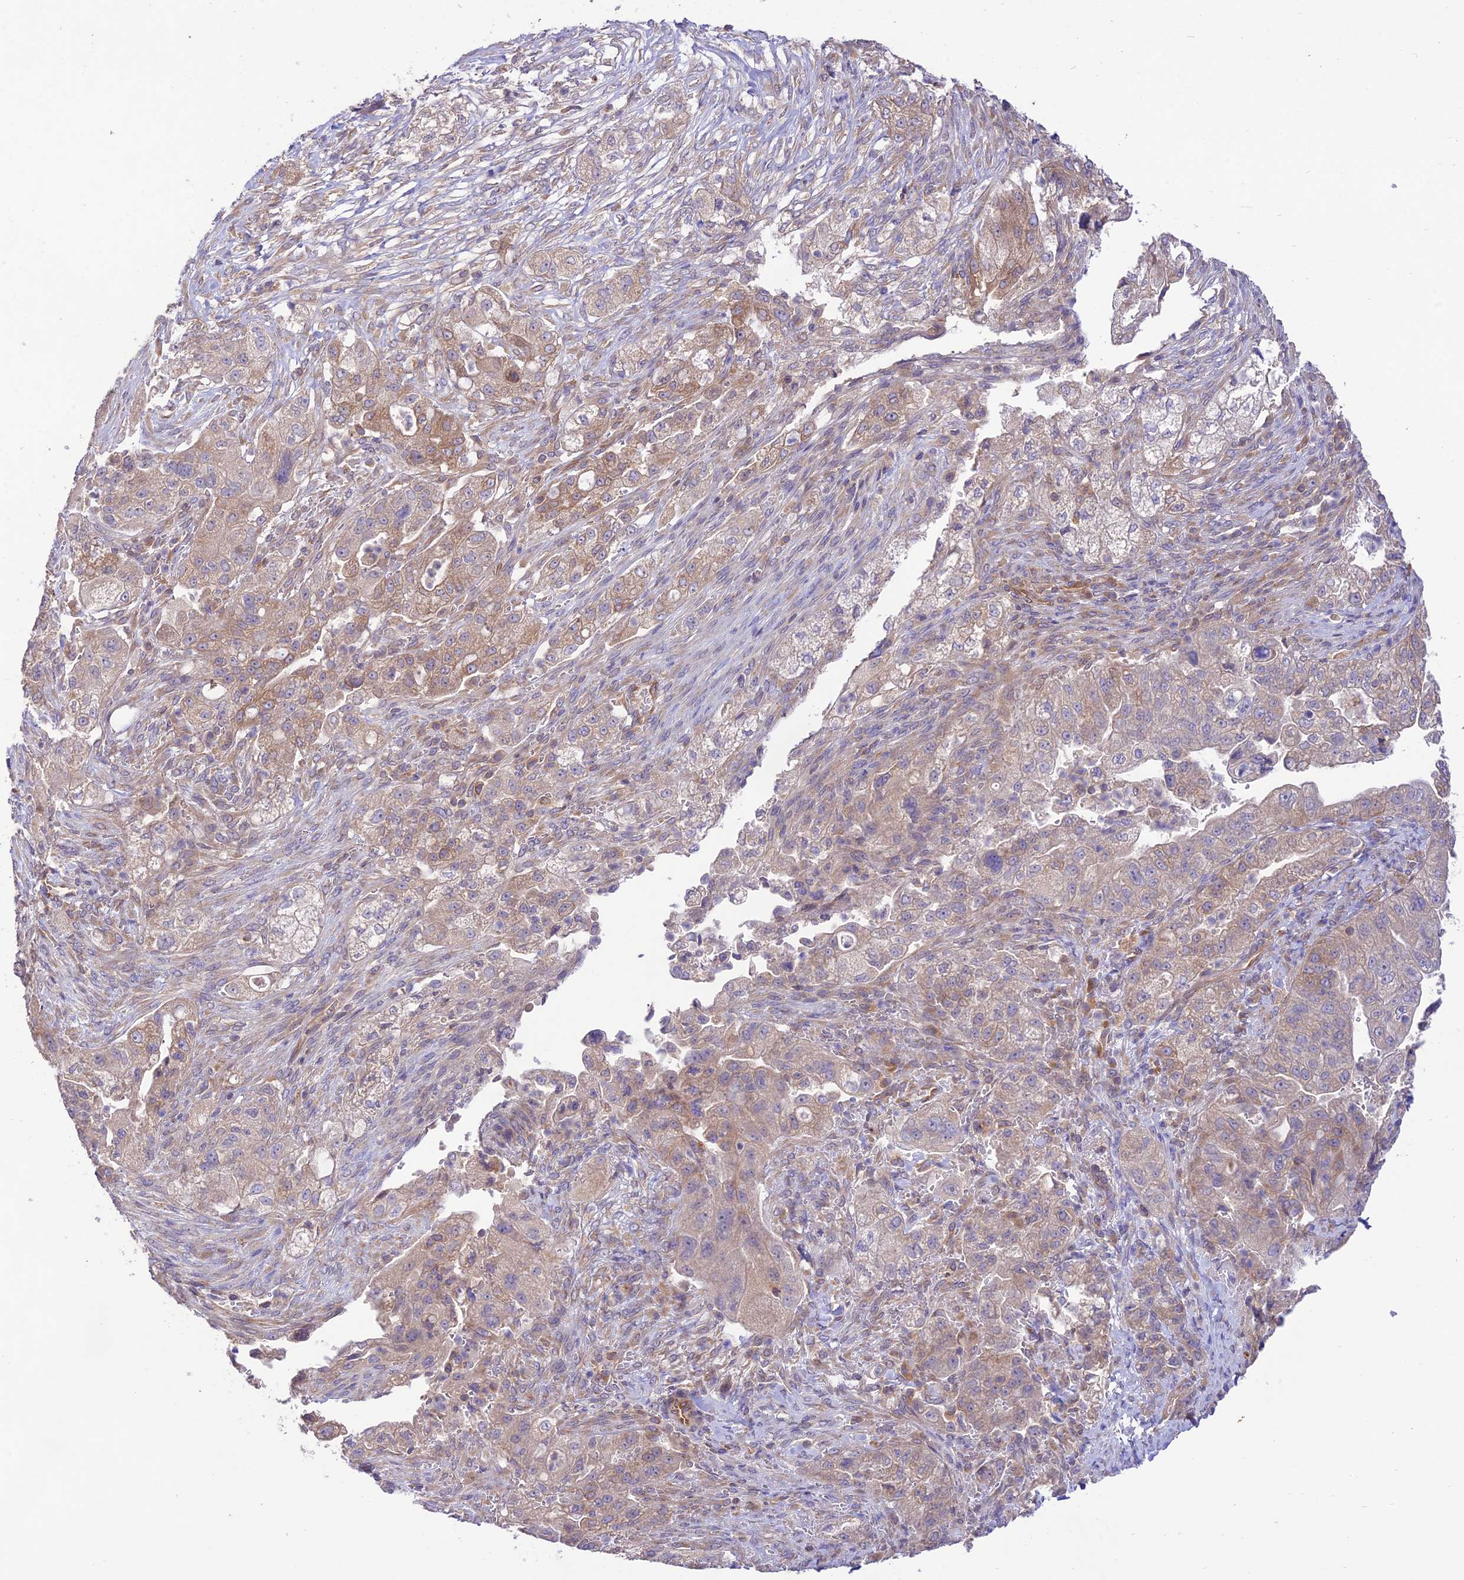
{"staining": {"intensity": "weak", "quantity": "25%-75%", "location": "cytoplasmic/membranous"}, "tissue": "pancreatic cancer", "cell_type": "Tumor cells", "image_type": "cancer", "snomed": [{"axis": "morphology", "description": "Adenocarcinoma, NOS"}, {"axis": "topography", "description": "Pancreas"}], "caption": "Pancreatic cancer stained for a protein demonstrates weak cytoplasmic/membranous positivity in tumor cells.", "gene": "TMEM259", "patient": {"sex": "female", "age": 78}}